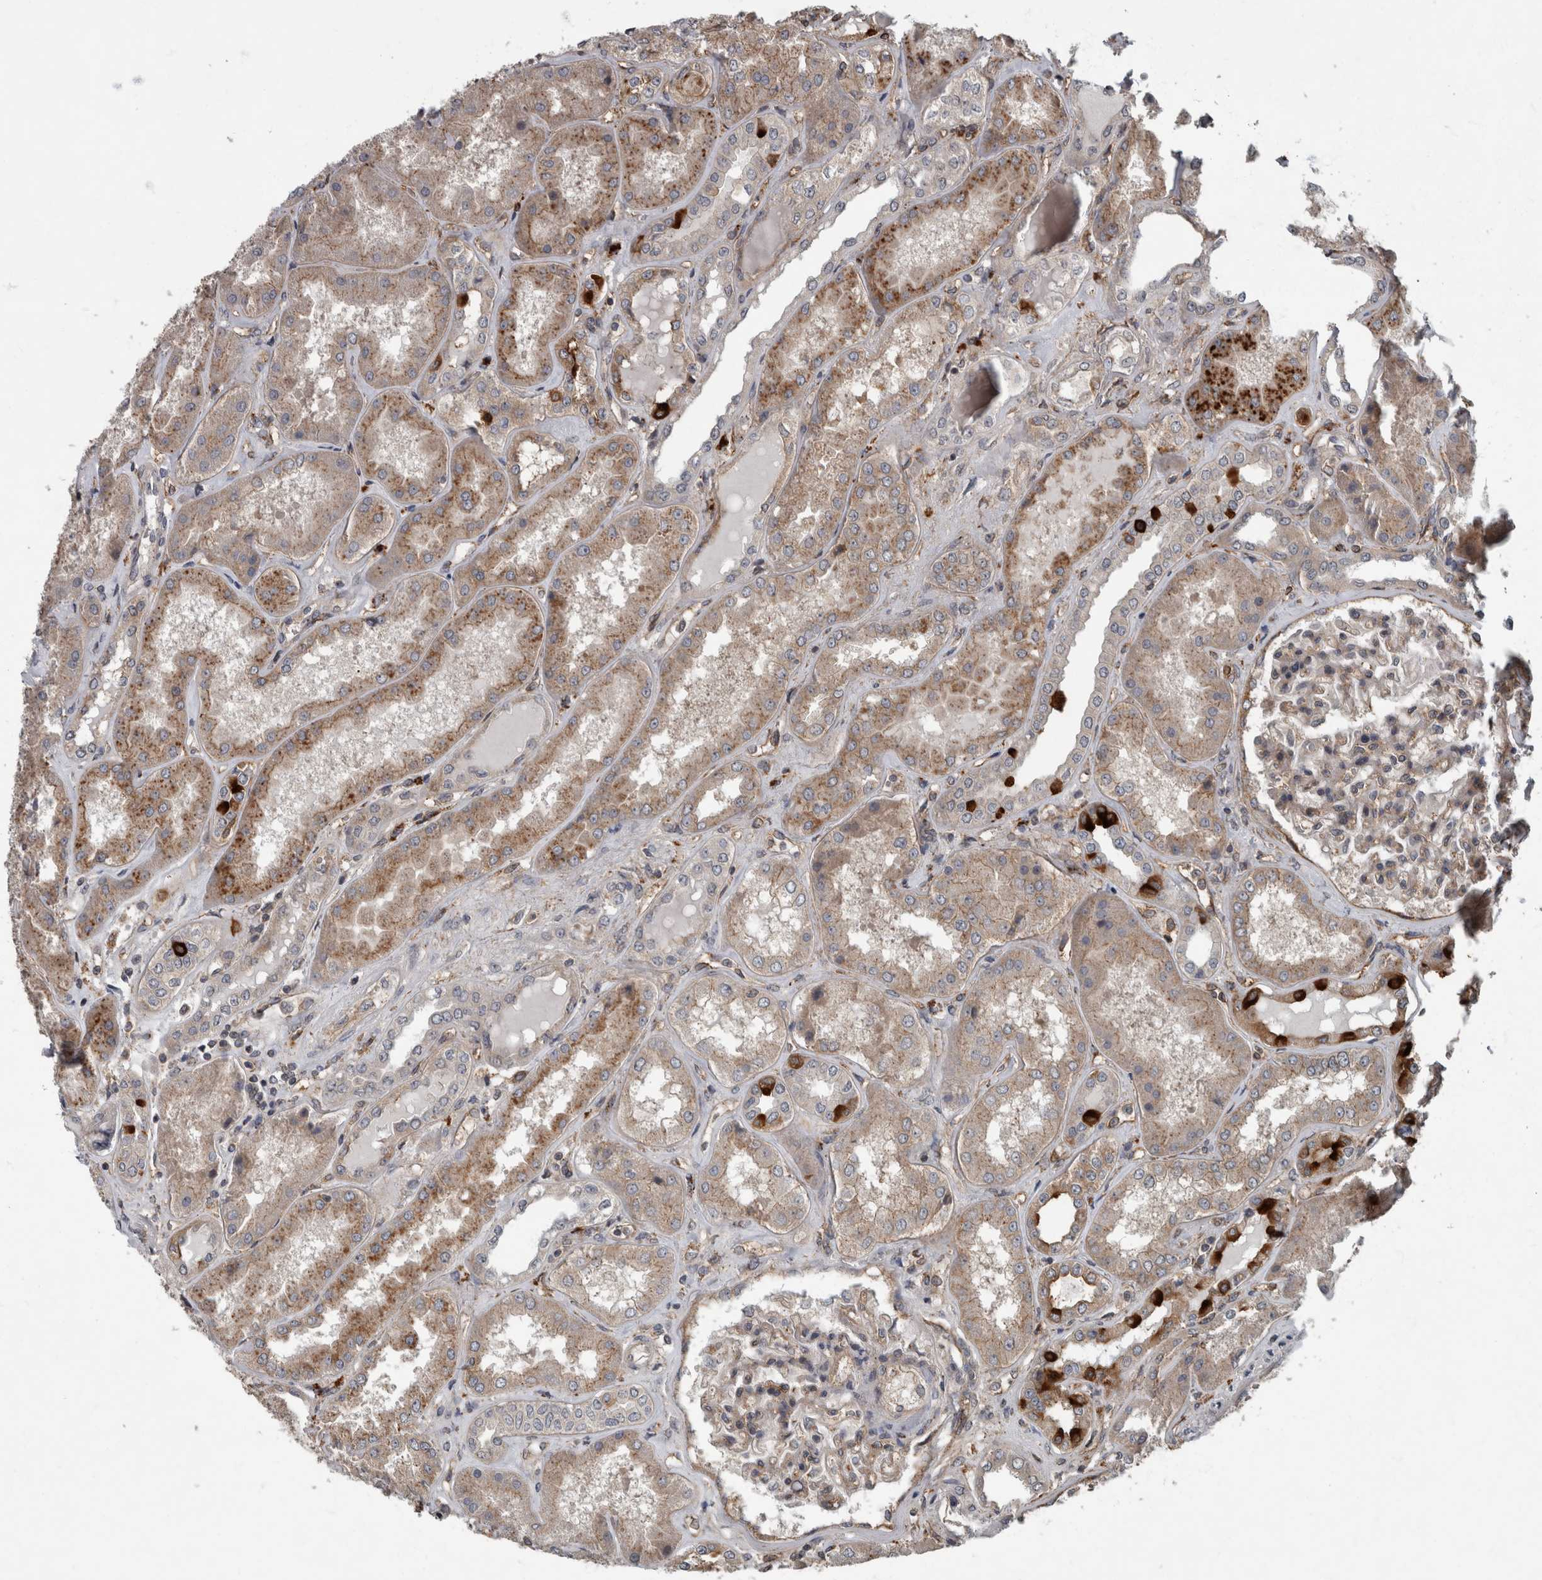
{"staining": {"intensity": "weak", "quantity": "25%-75%", "location": "cytoplasmic/membranous"}, "tissue": "kidney", "cell_type": "Cells in glomeruli", "image_type": "normal", "snomed": [{"axis": "morphology", "description": "Normal tissue, NOS"}, {"axis": "topography", "description": "Kidney"}], "caption": "Protein expression analysis of benign kidney shows weak cytoplasmic/membranous expression in approximately 25%-75% of cells in glomeruli. The staining is performed using DAB (3,3'-diaminobenzidine) brown chromogen to label protein expression. The nuclei are counter-stained blue using hematoxylin.", "gene": "VEGFD", "patient": {"sex": "female", "age": 56}}